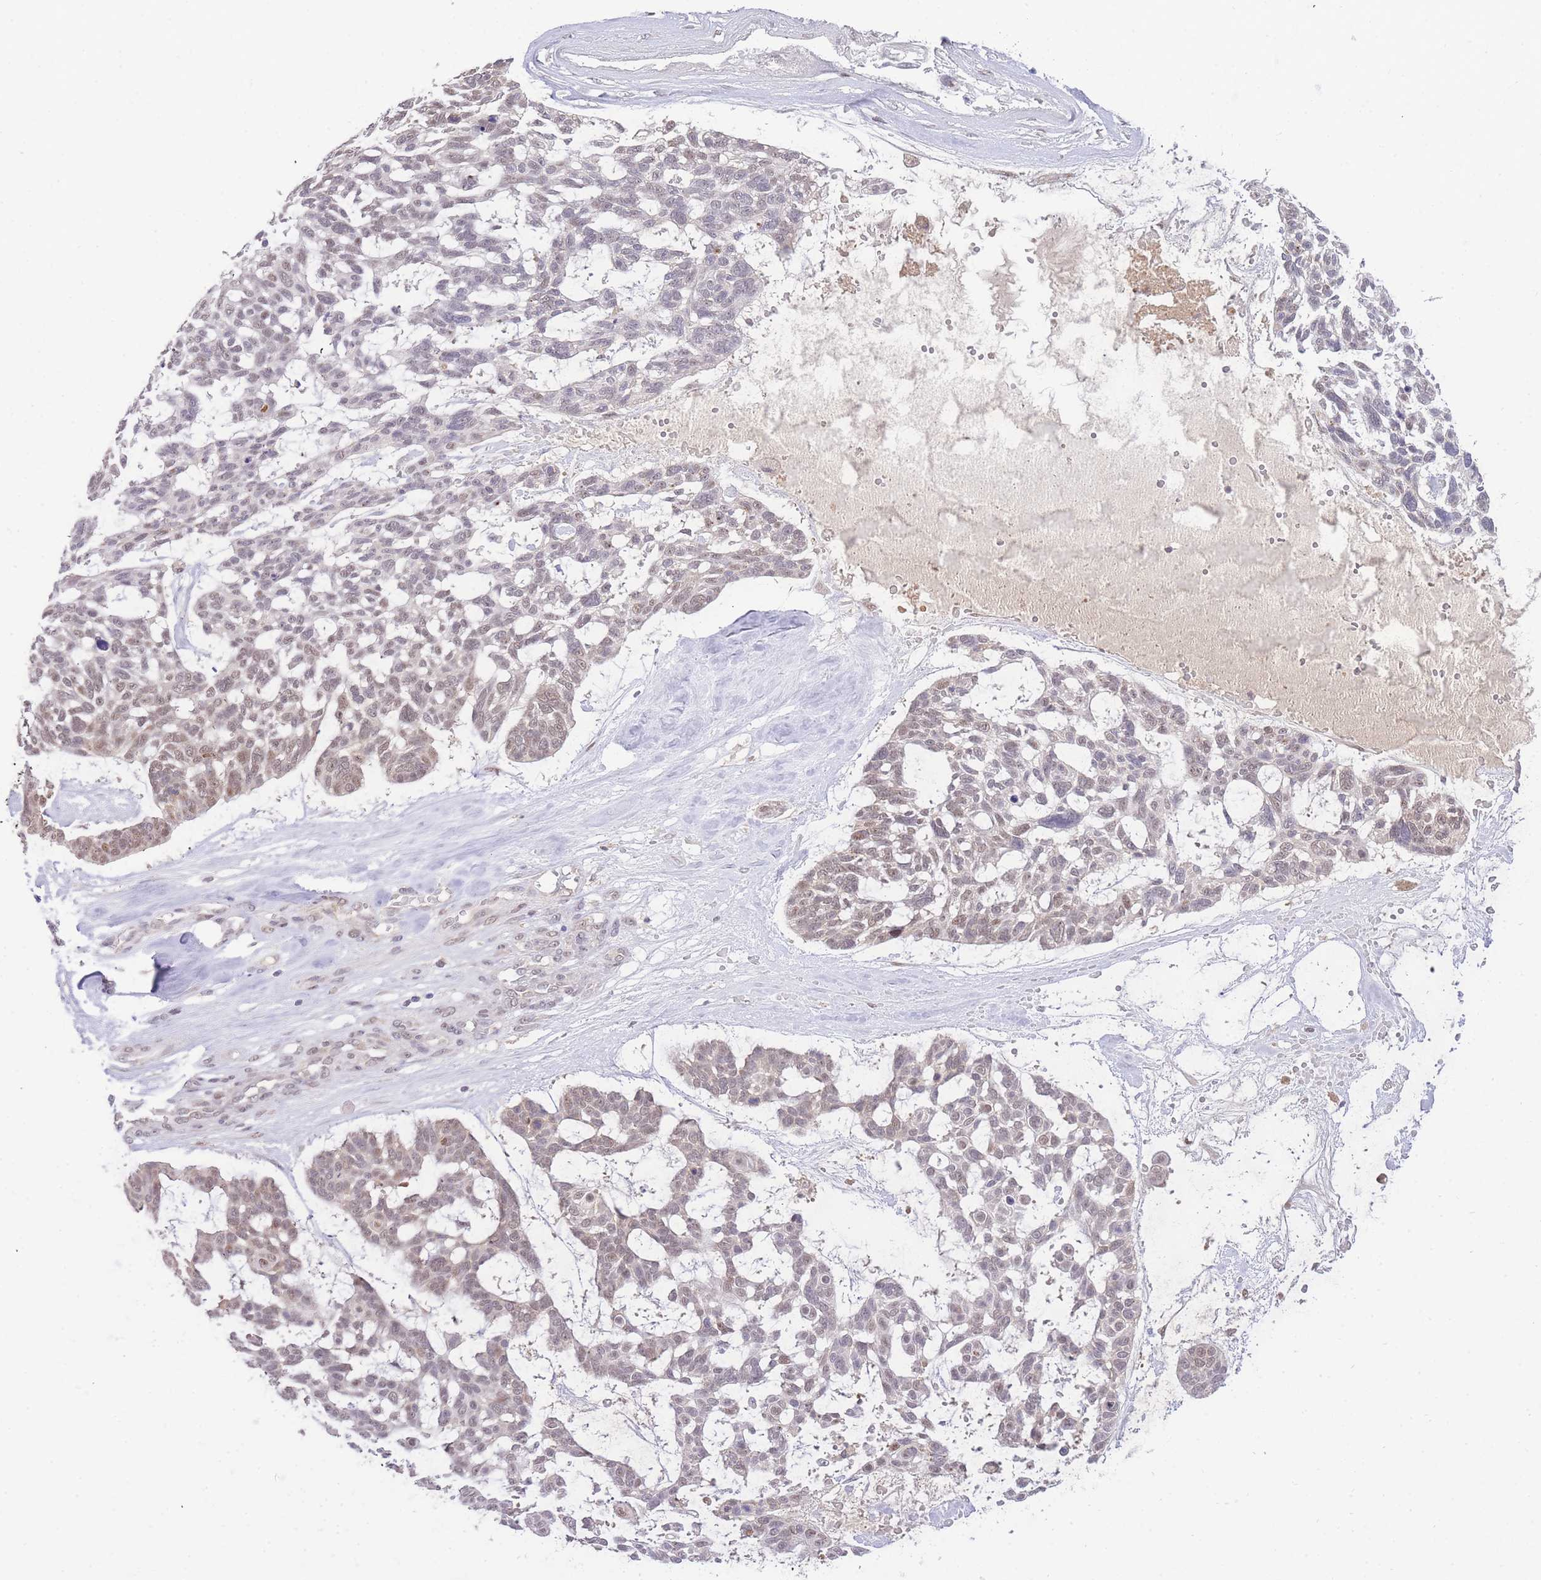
{"staining": {"intensity": "weak", "quantity": "<25%", "location": "cytoplasmic/membranous,nuclear"}, "tissue": "skin cancer", "cell_type": "Tumor cells", "image_type": "cancer", "snomed": [{"axis": "morphology", "description": "Basal cell carcinoma"}, {"axis": "topography", "description": "Skin"}], "caption": "This is an immunohistochemistry micrograph of human skin basal cell carcinoma. There is no expression in tumor cells.", "gene": "PUS10", "patient": {"sex": "male", "age": 88}}